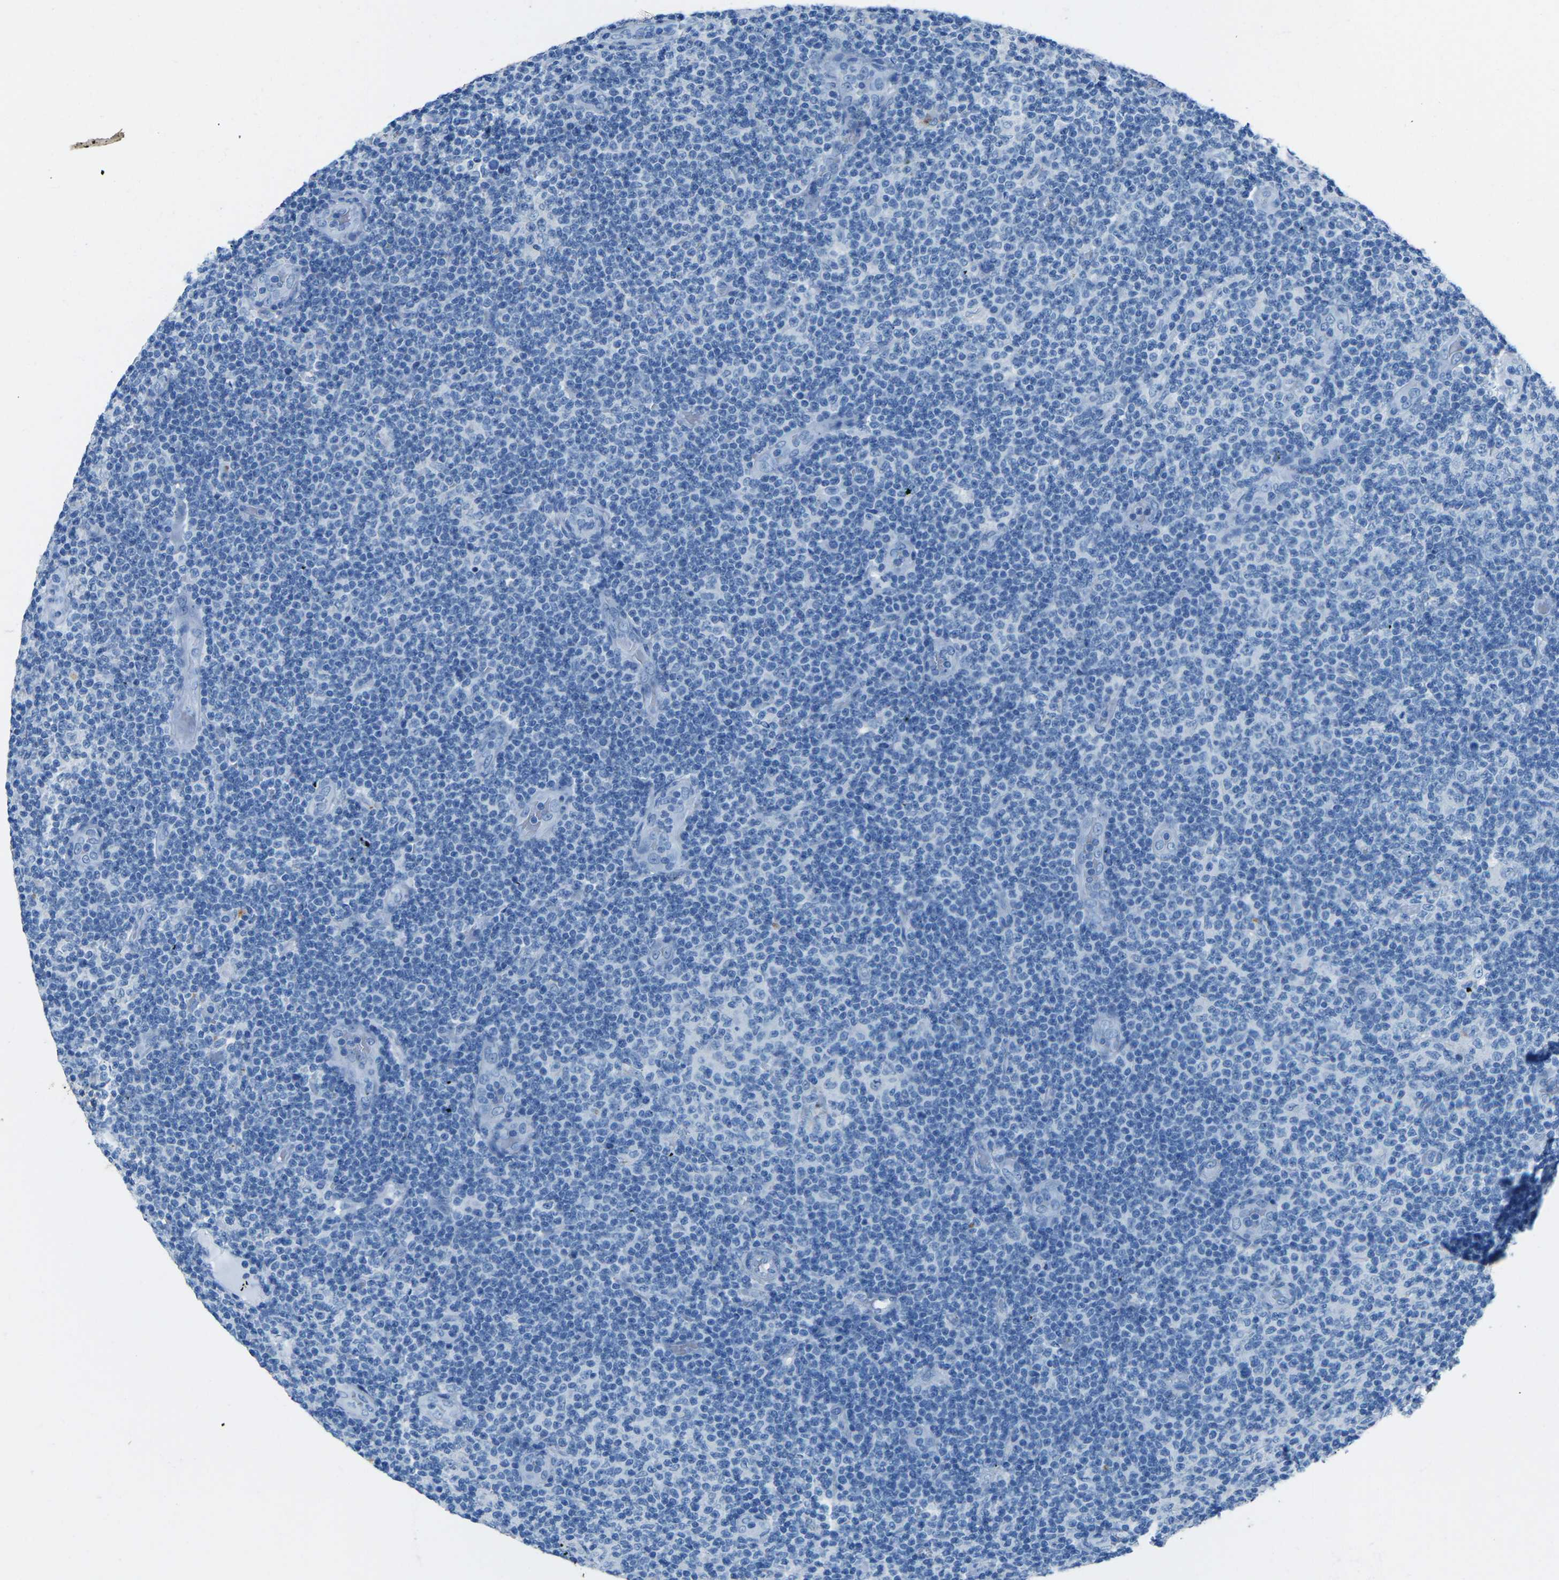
{"staining": {"intensity": "negative", "quantity": "none", "location": "none"}, "tissue": "lymphoma", "cell_type": "Tumor cells", "image_type": "cancer", "snomed": [{"axis": "morphology", "description": "Malignant lymphoma, non-Hodgkin's type, Low grade"}, {"axis": "topography", "description": "Lymph node"}], "caption": "DAB immunohistochemical staining of lymphoma reveals no significant positivity in tumor cells.", "gene": "MYH8", "patient": {"sex": "male", "age": 83}}